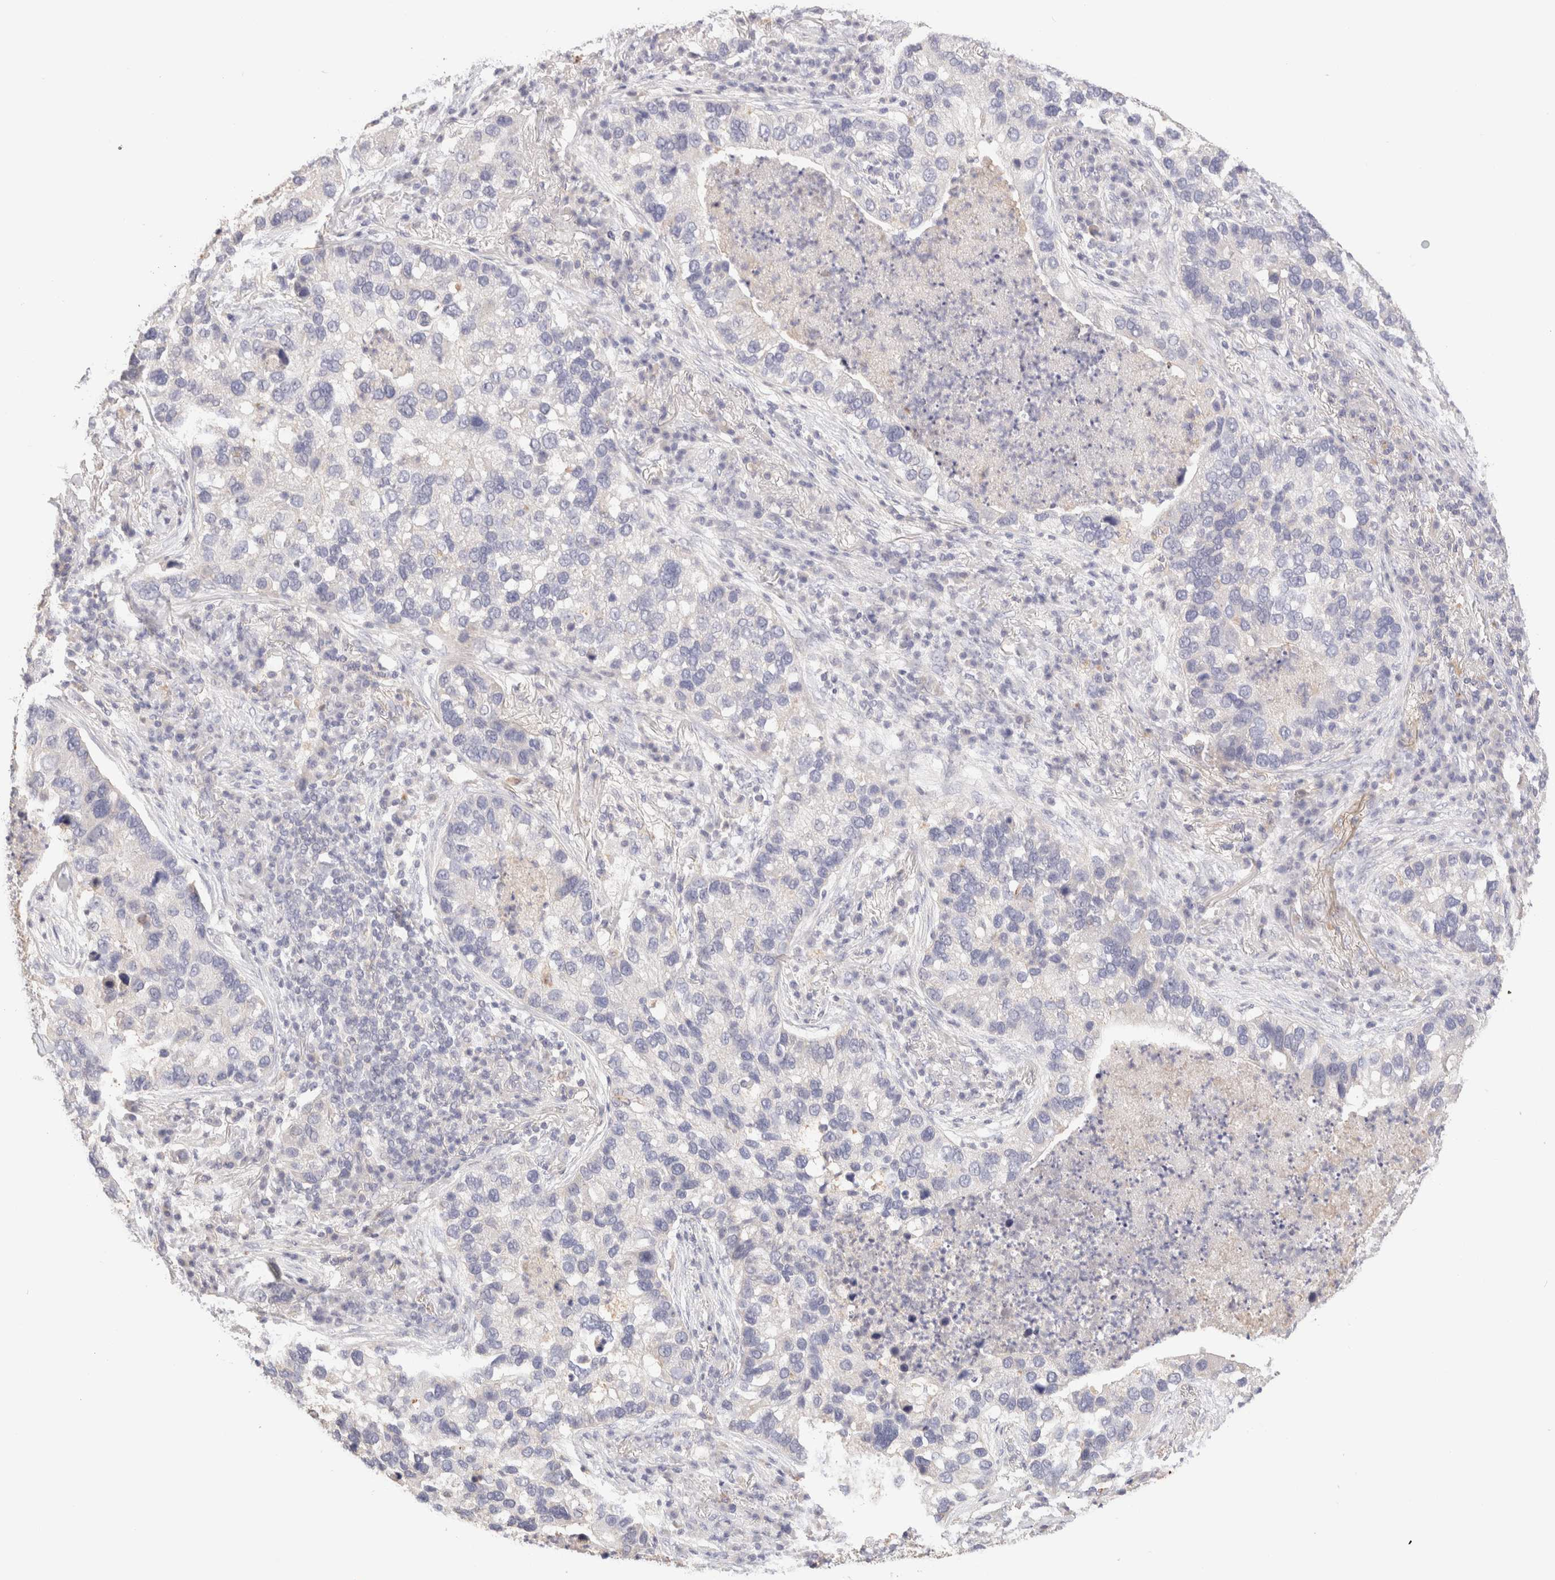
{"staining": {"intensity": "negative", "quantity": "none", "location": "none"}, "tissue": "lung cancer", "cell_type": "Tumor cells", "image_type": "cancer", "snomed": [{"axis": "morphology", "description": "Normal tissue, NOS"}, {"axis": "morphology", "description": "Adenocarcinoma, NOS"}, {"axis": "topography", "description": "Bronchus"}, {"axis": "topography", "description": "Lung"}], "caption": "Protein analysis of adenocarcinoma (lung) exhibits no significant positivity in tumor cells.", "gene": "SCGB2A2", "patient": {"sex": "male", "age": 54}}